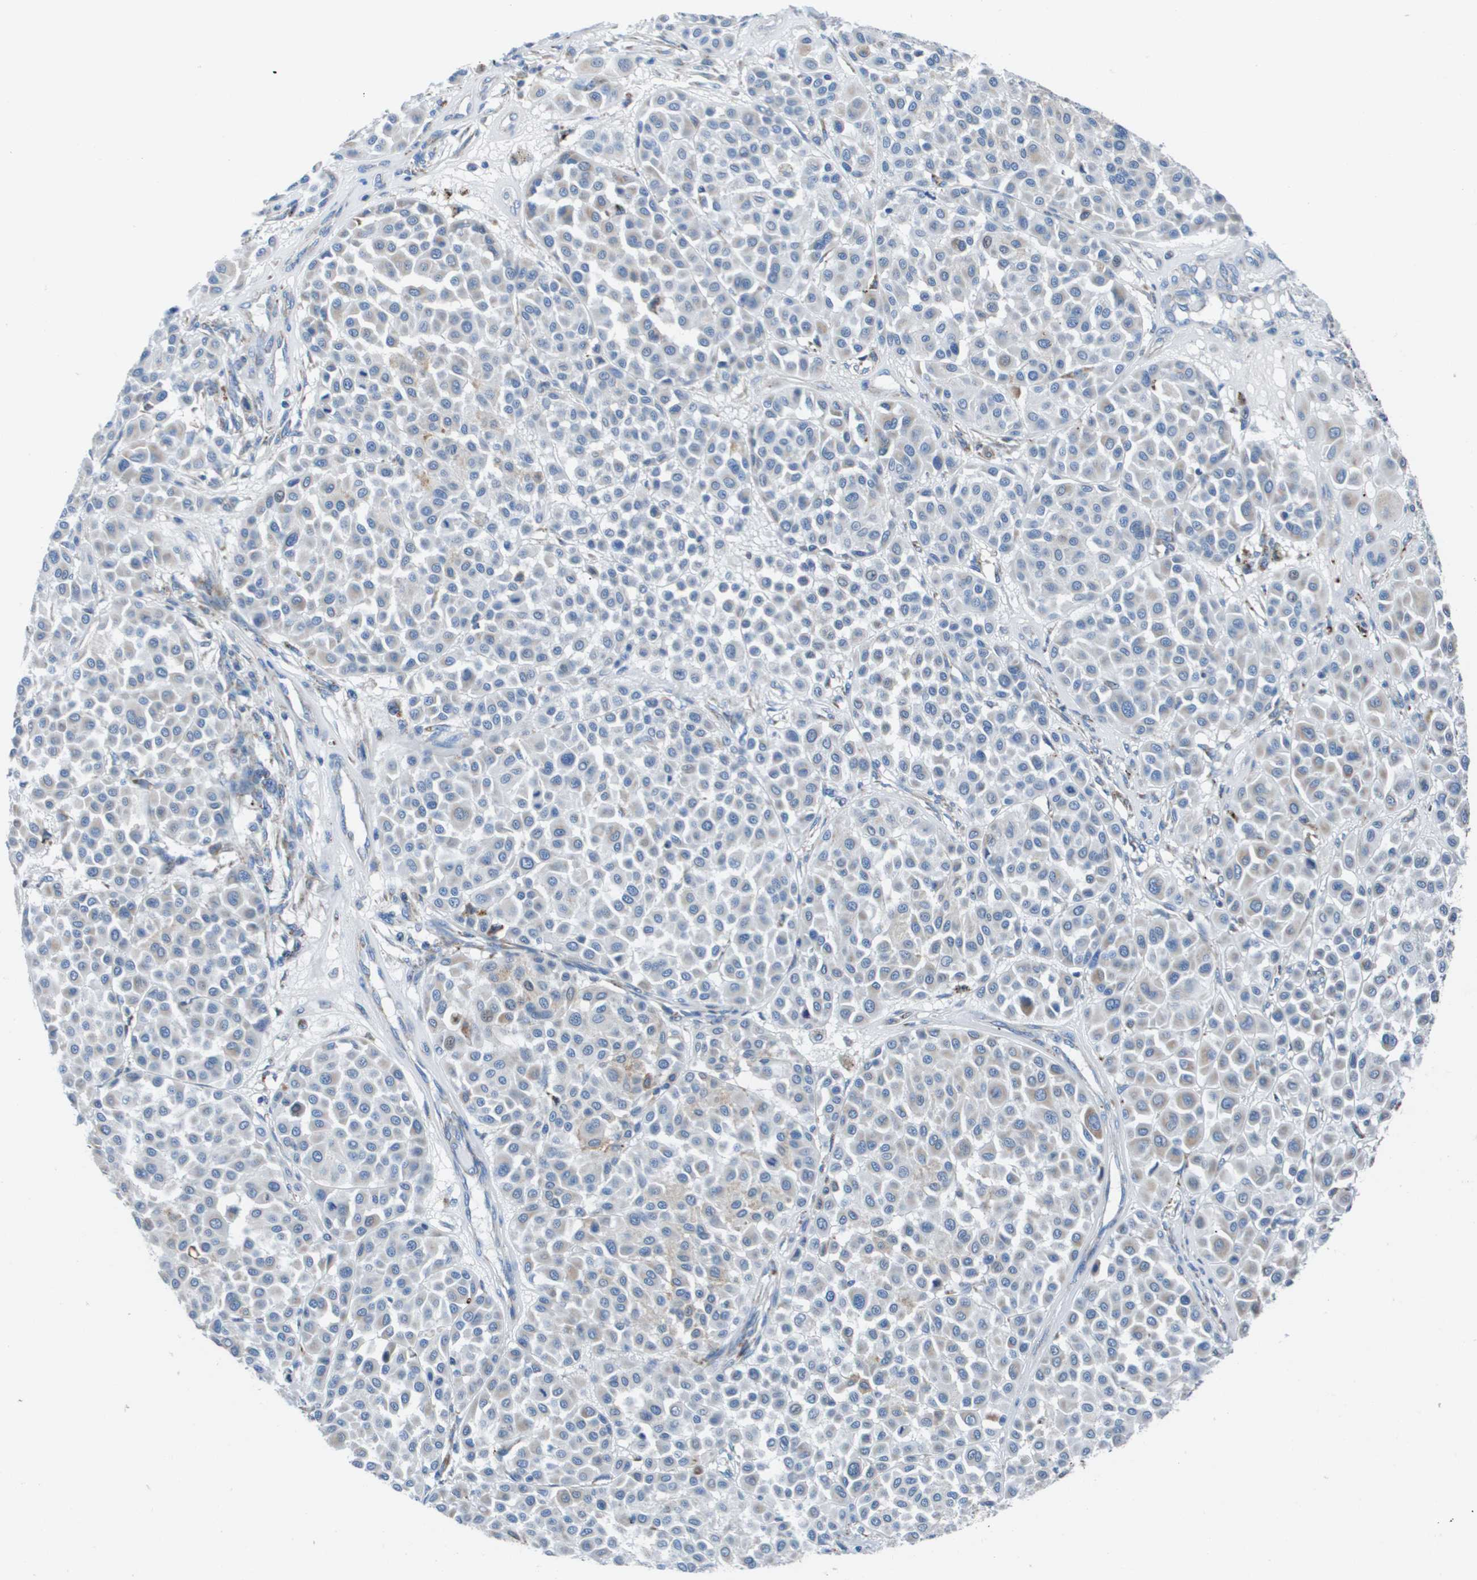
{"staining": {"intensity": "negative", "quantity": "none", "location": "none"}, "tissue": "melanoma", "cell_type": "Tumor cells", "image_type": "cancer", "snomed": [{"axis": "morphology", "description": "Malignant melanoma, Metastatic site"}, {"axis": "topography", "description": "Soft tissue"}], "caption": "The histopathology image displays no significant positivity in tumor cells of melanoma.", "gene": "ZDHHC3", "patient": {"sex": "male", "age": 41}}